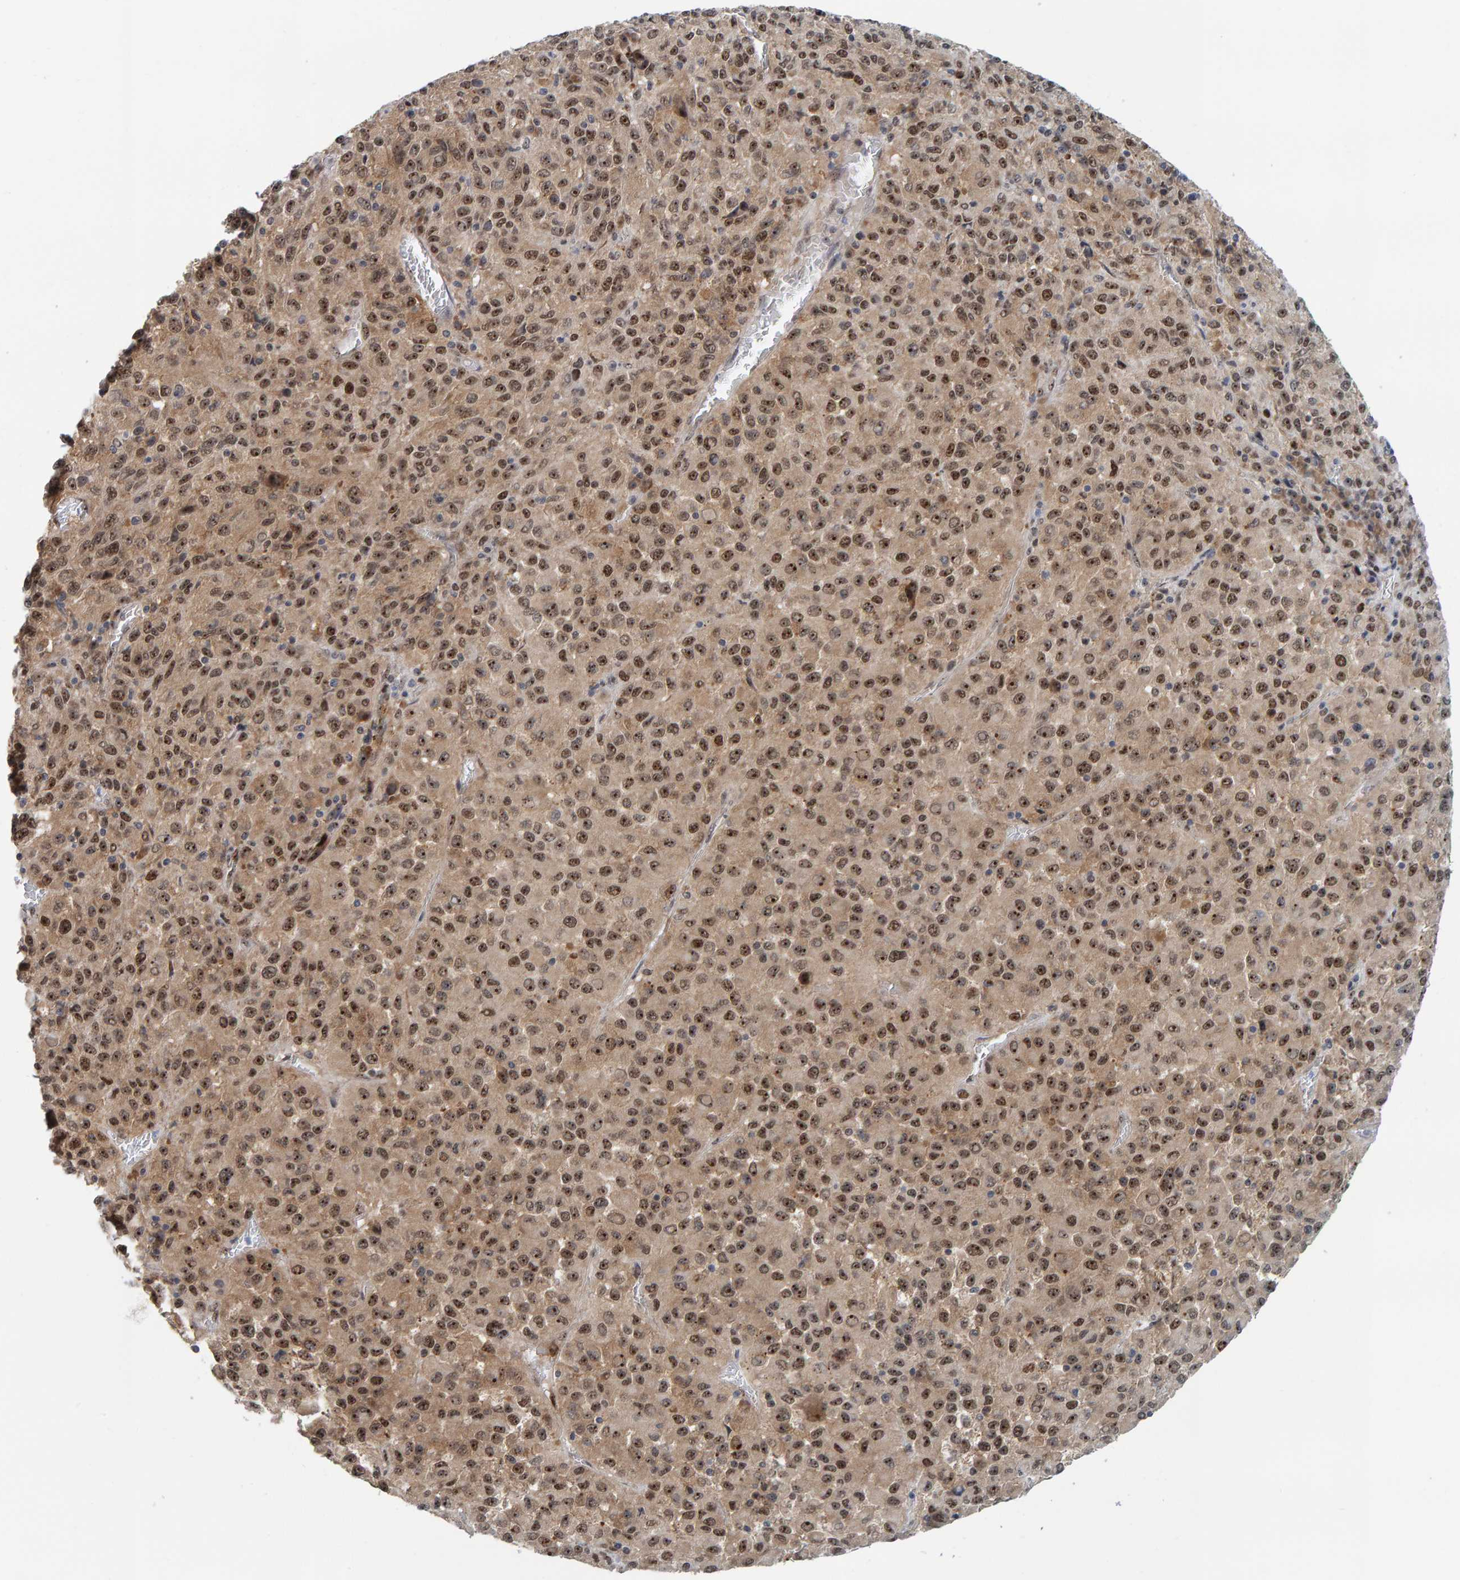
{"staining": {"intensity": "moderate", "quantity": ">75%", "location": "cytoplasmic/membranous,nuclear"}, "tissue": "melanoma", "cell_type": "Tumor cells", "image_type": "cancer", "snomed": [{"axis": "morphology", "description": "Malignant melanoma, Metastatic site"}, {"axis": "topography", "description": "Lung"}], "caption": "Approximately >75% of tumor cells in human melanoma show moderate cytoplasmic/membranous and nuclear protein positivity as visualized by brown immunohistochemical staining.", "gene": "POLR1E", "patient": {"sex": "male", "age": 64}}